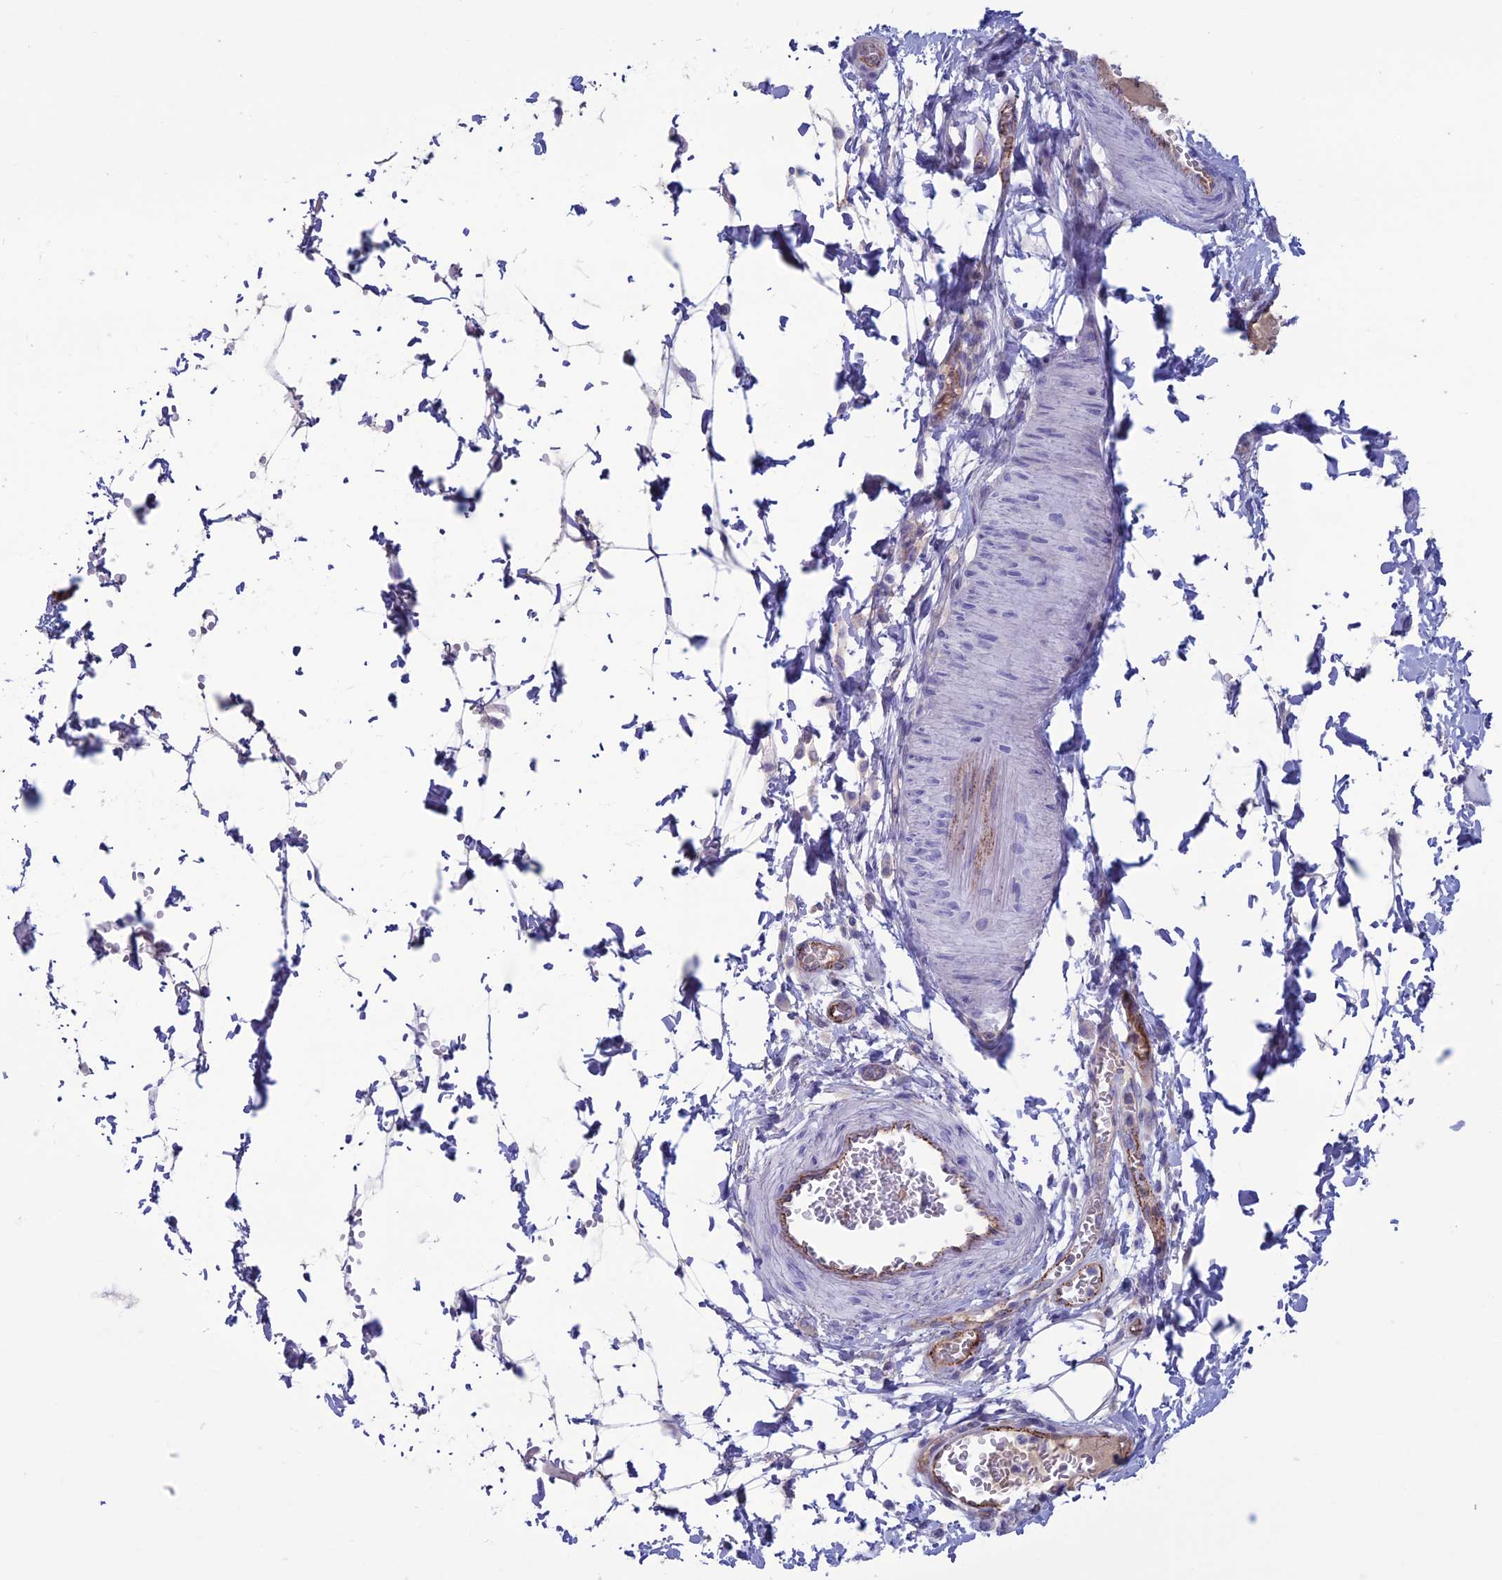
{"staining": {"intensity": "negative", "quantity": "none", "location": "none"}, "tissue": "esophagus", "cell_type": "Squamous epithelial cells", "image_type": "normal", "snomed": [{"axis": "morphology", "description": "Normal tissue, NOS"}, {"axis": "topography", "description": "Esophagus"}], "caption": "An immunohistochemistry (IHC) photomicrograph of benign esophagus is shown. There is no staining in squamous epithelial cells of esophagus. (DAB (3,3'-diaminobenzidine) immunohistochemistry (IHC) with hematoxylin counter stain).", "gene": "CDC42EP5", "patient": {"sex": "male", "age": 60}}